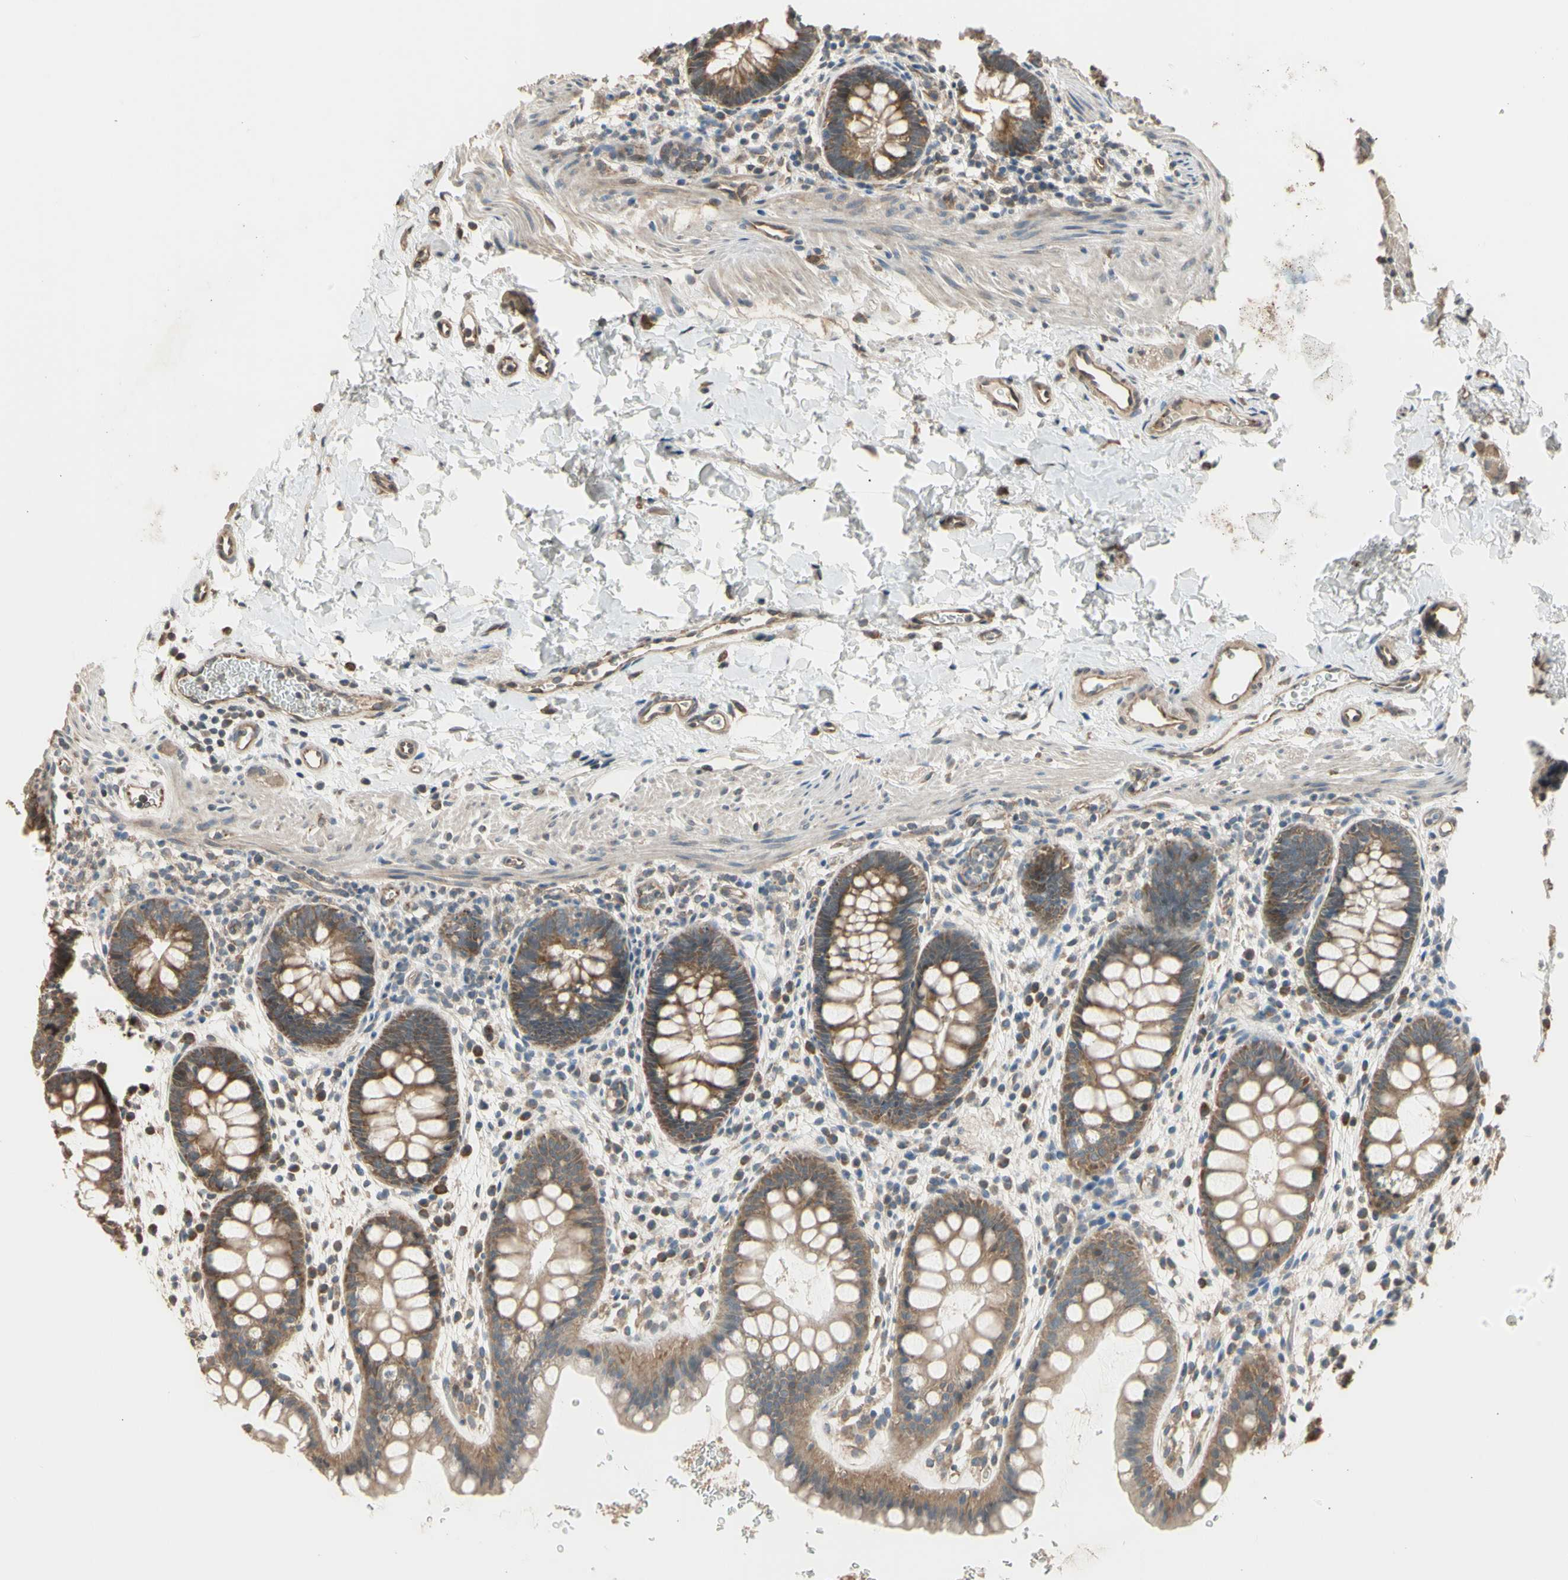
{"staining": {"intensity": "moderate", "quantity": ">75%", "location": "cytoplasmic/membranous"}, "tissue": "rectum", "cell_type": "Glandular cells", "image_type": "normal", "snomed": [{"axis": "morphology", "description": "Normal tissue, NOS"}, {"axis": "topography", "description": "Rectum"}], "caption": "Benign rectum was stained to show a protein in brown. There is medium levels of moderate cytoplasmic/membranous expression in approximately >75% of glandular cells. (DAB (3,3'-diaminobenzidine) IHC, brown staining for protein, blue staining for nuclei).", "gene": "EFNB2", "patient": {"sex": "female", "age": 24}}